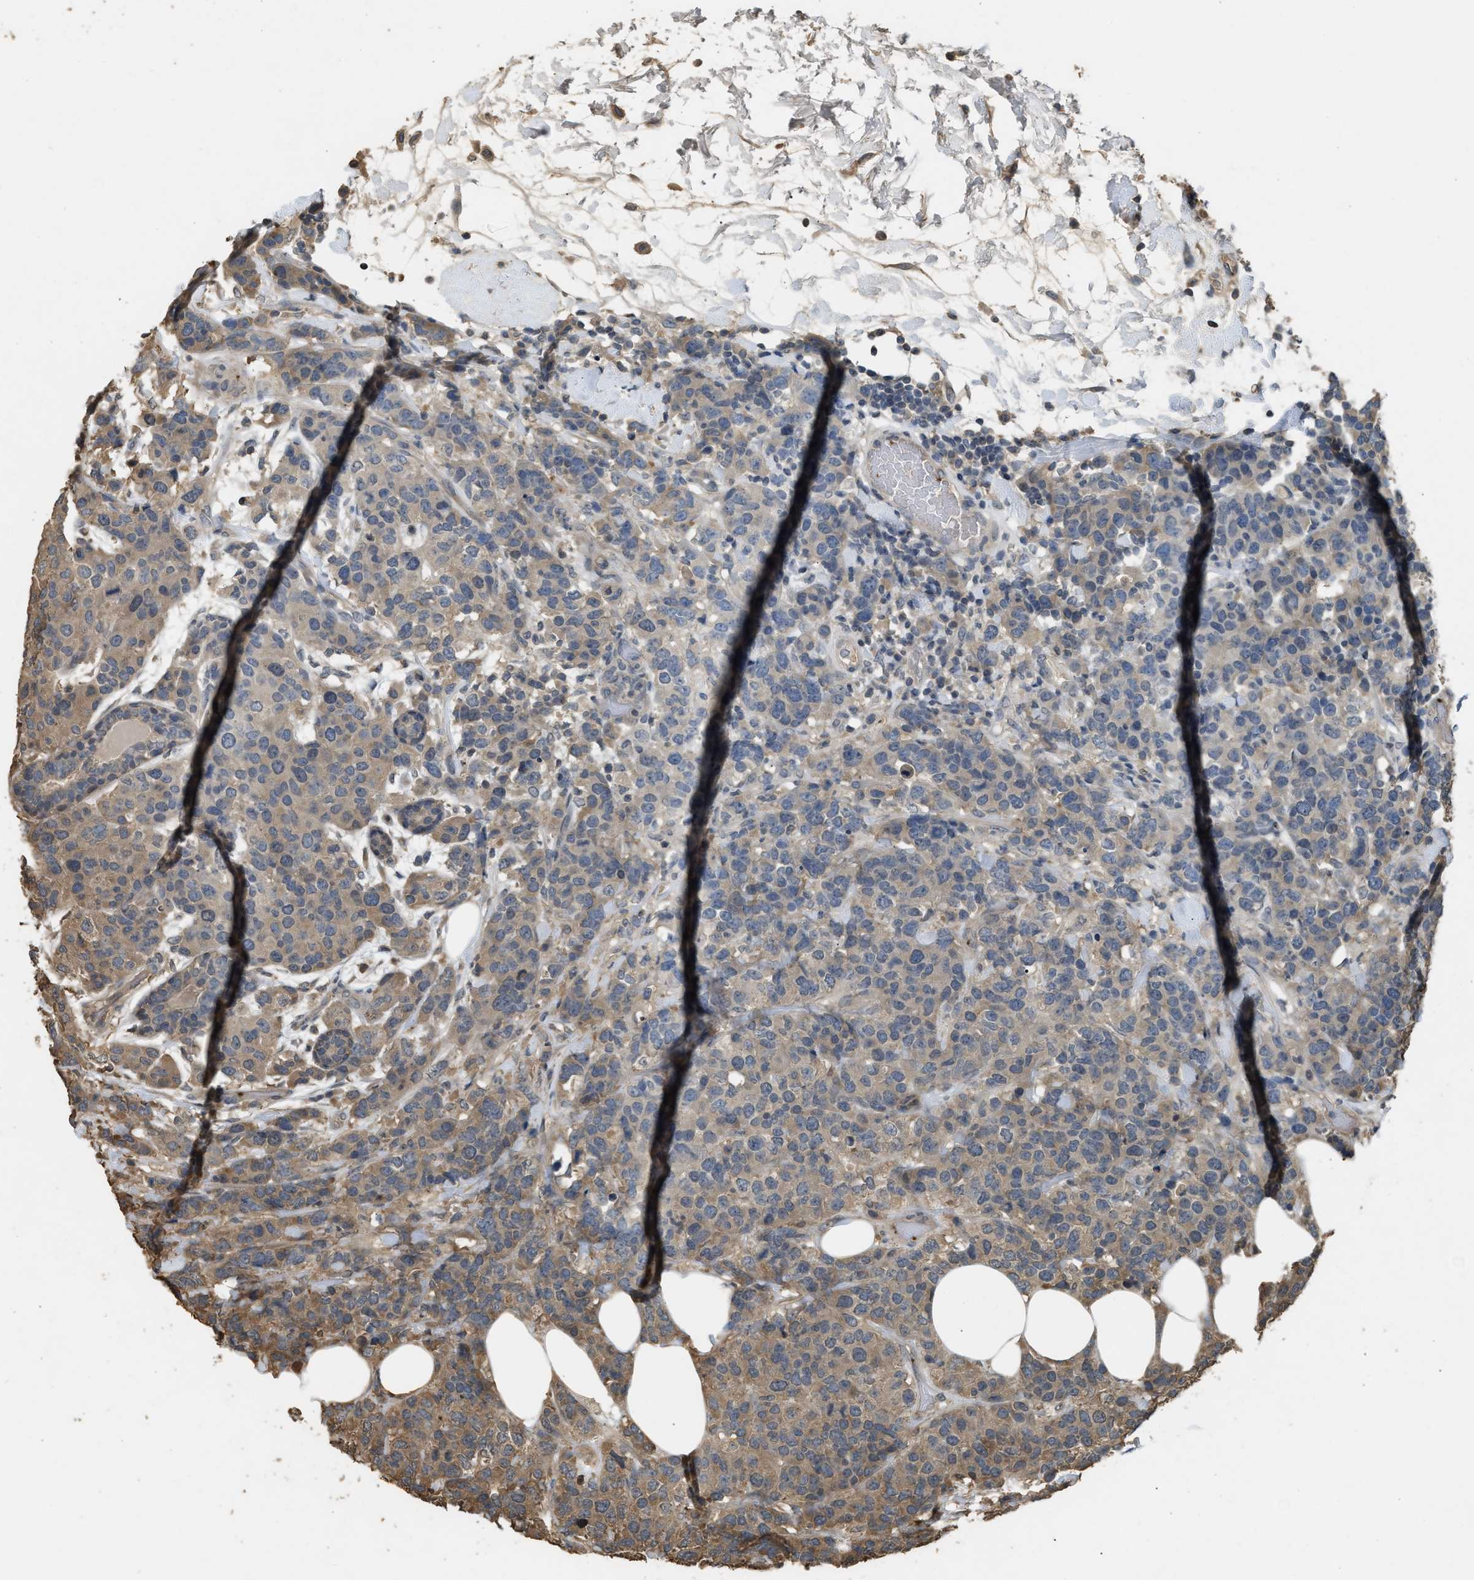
{"staining": {"intensity": "weak", "quantity": "25%-75%", "location": "cytoplasmic/membranous"}, "tissue": "breast cancer", "cell_type": "Tumor cells", "image_type": "cancer", "snomed": [{"axis": "morphology", "description": "Lobular carcinoma"}, {"axis": "topography", "description": "Breast"}], "caption": "A brown stain shows weak cytoplasmic/membranous positivity of a protein in human lobular carcinoma (breast) tumor cells. (IHC, brightfield microscopy, high magnification).", "gene": "ARHGDIA", "patient": {"sex": "female", "age": 59}}